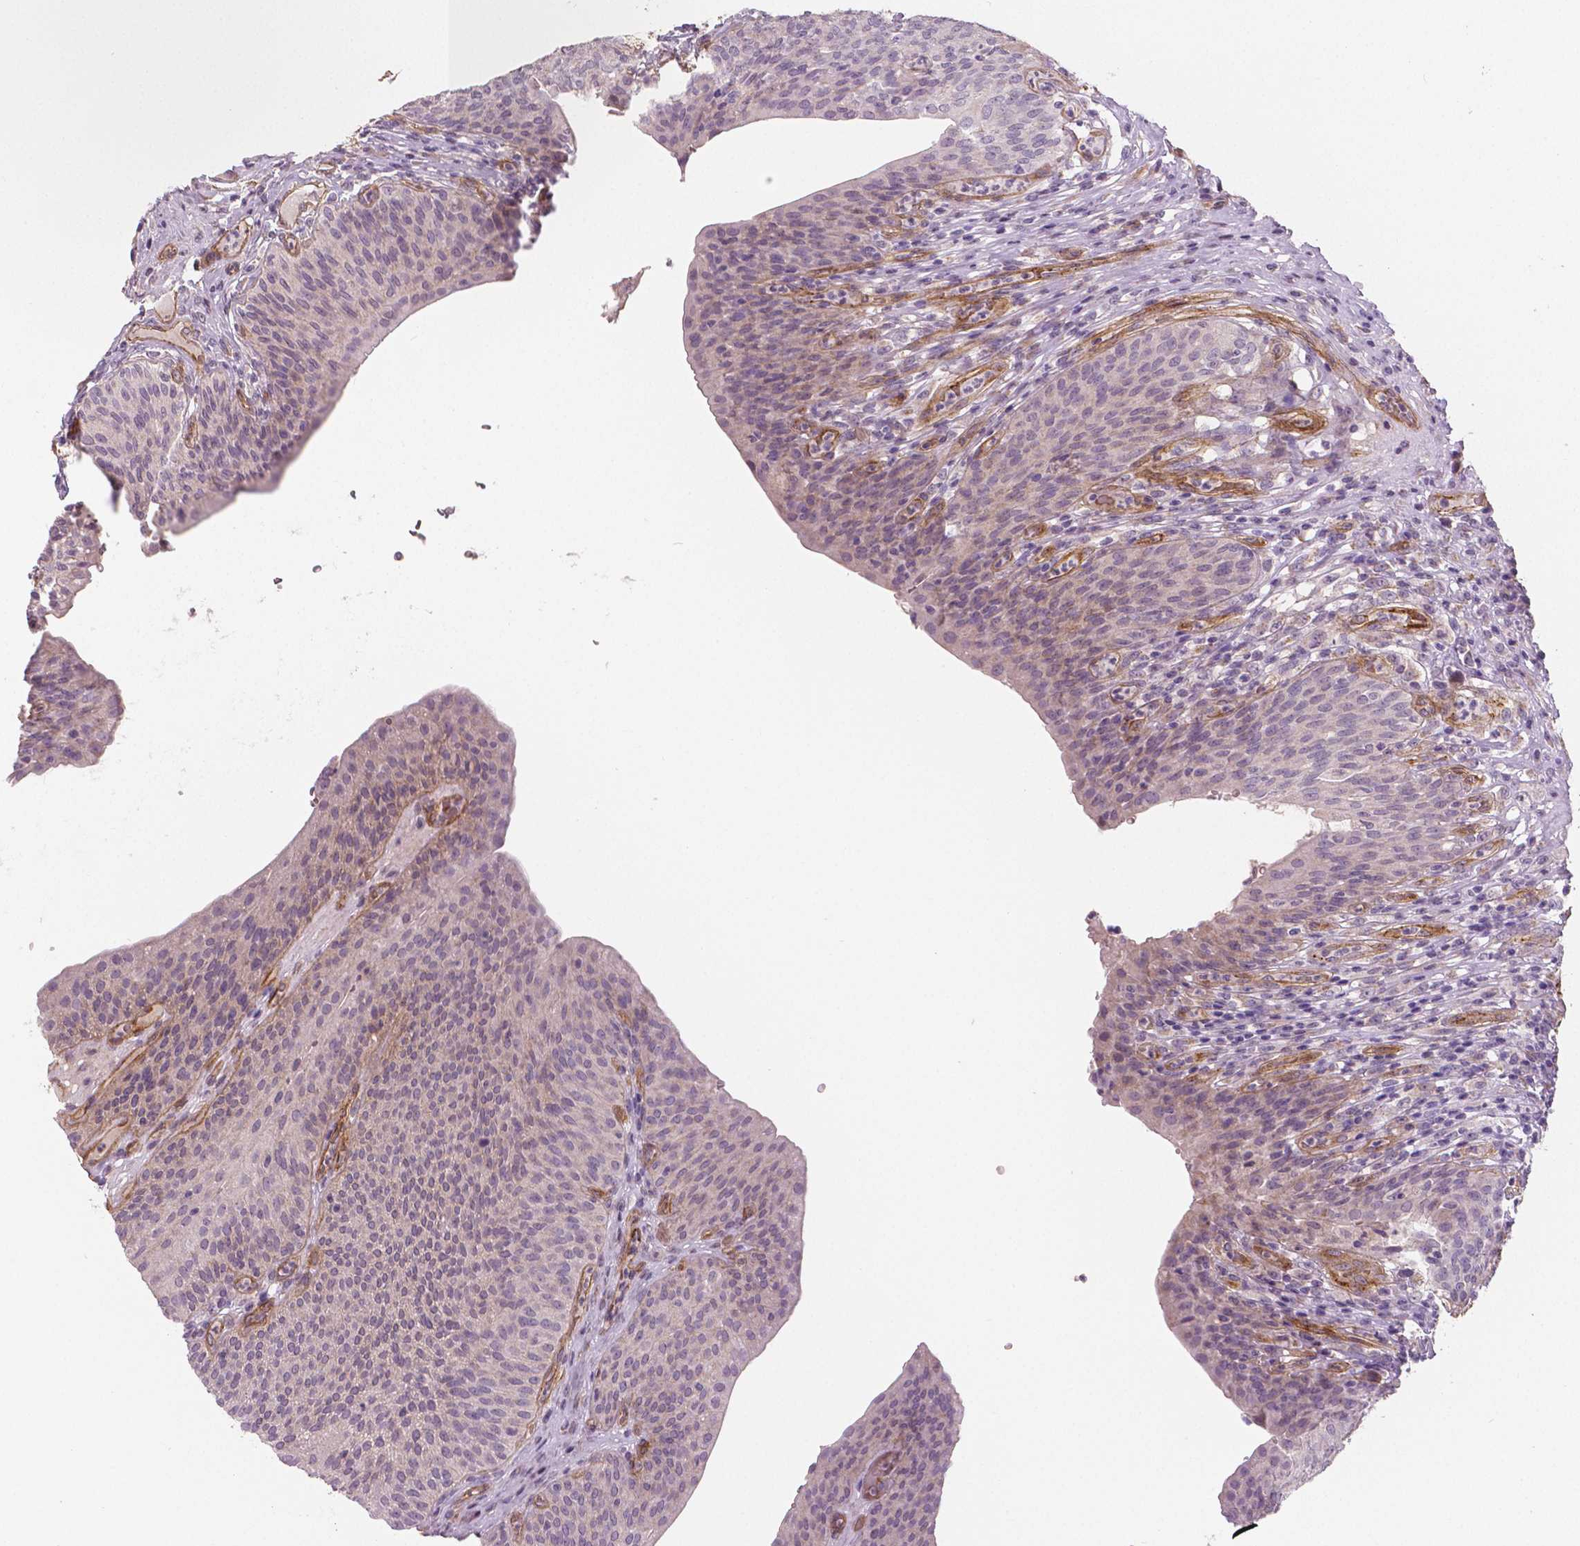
{"staining": {"intensity": "negative", "quantity": "none", "location": "none"}, "tissue": "urinary bladder", "cell_type": "Urothelial cells", "image_type": "normal", "snomed": [{"axis": "morphology", "description": "Normal tissue, NOS"}, {"axis": "topography", "description": "Urinary bladder"}, {"axis": "topography", "description": "Peripheral nerve tissue"}], "caption": "Immunohistochemical staining of unremarkable urinary bladder demonstrates no significant staining in urothelial cells.", "gene": "FLT1", "patient": {"sex": "male", "age": 66}}